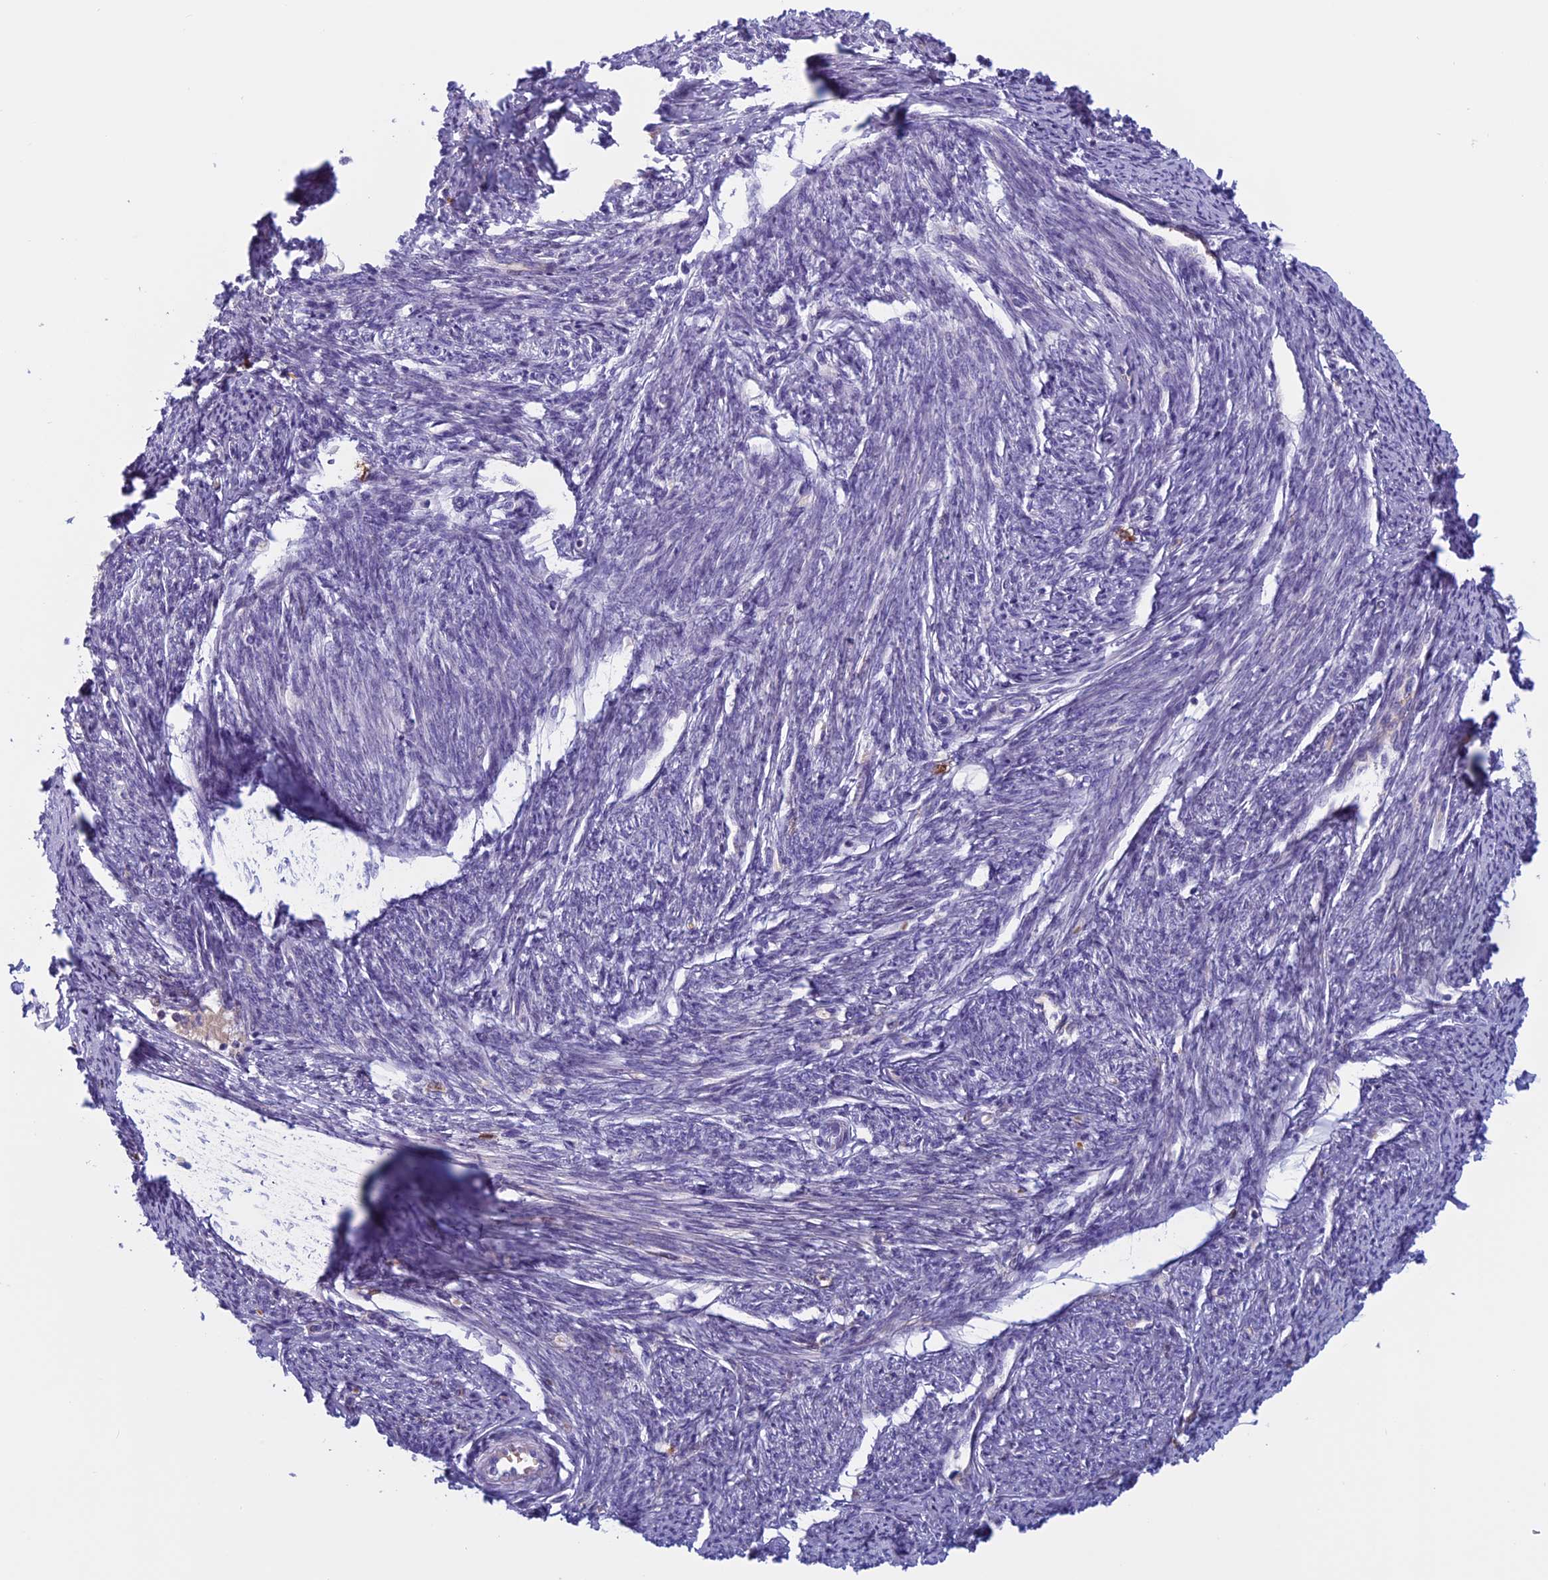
{"staining": {"intensity": "negative", "quantity": "none", "location": "none"}, "tissue": "smooth muscle", "cell_type": "Smooth muscle cells", "image_type": "normal", "snomed": [{"axis": "morphology", "description": "Normal tissue, NOS"}, {"axis": "topography", "description": "Smooth muscle"}, {"axis": "topography", "description": "Uterus"}], "caption": "A high-resolution histopathology image shows immunohistochemistry (IHC) staining of normal smooth muscle, which shows no significant expression in smooth muscle cells.", "gene": "ANGPTL2", "patient": {"sex": "female", "age": 59}}